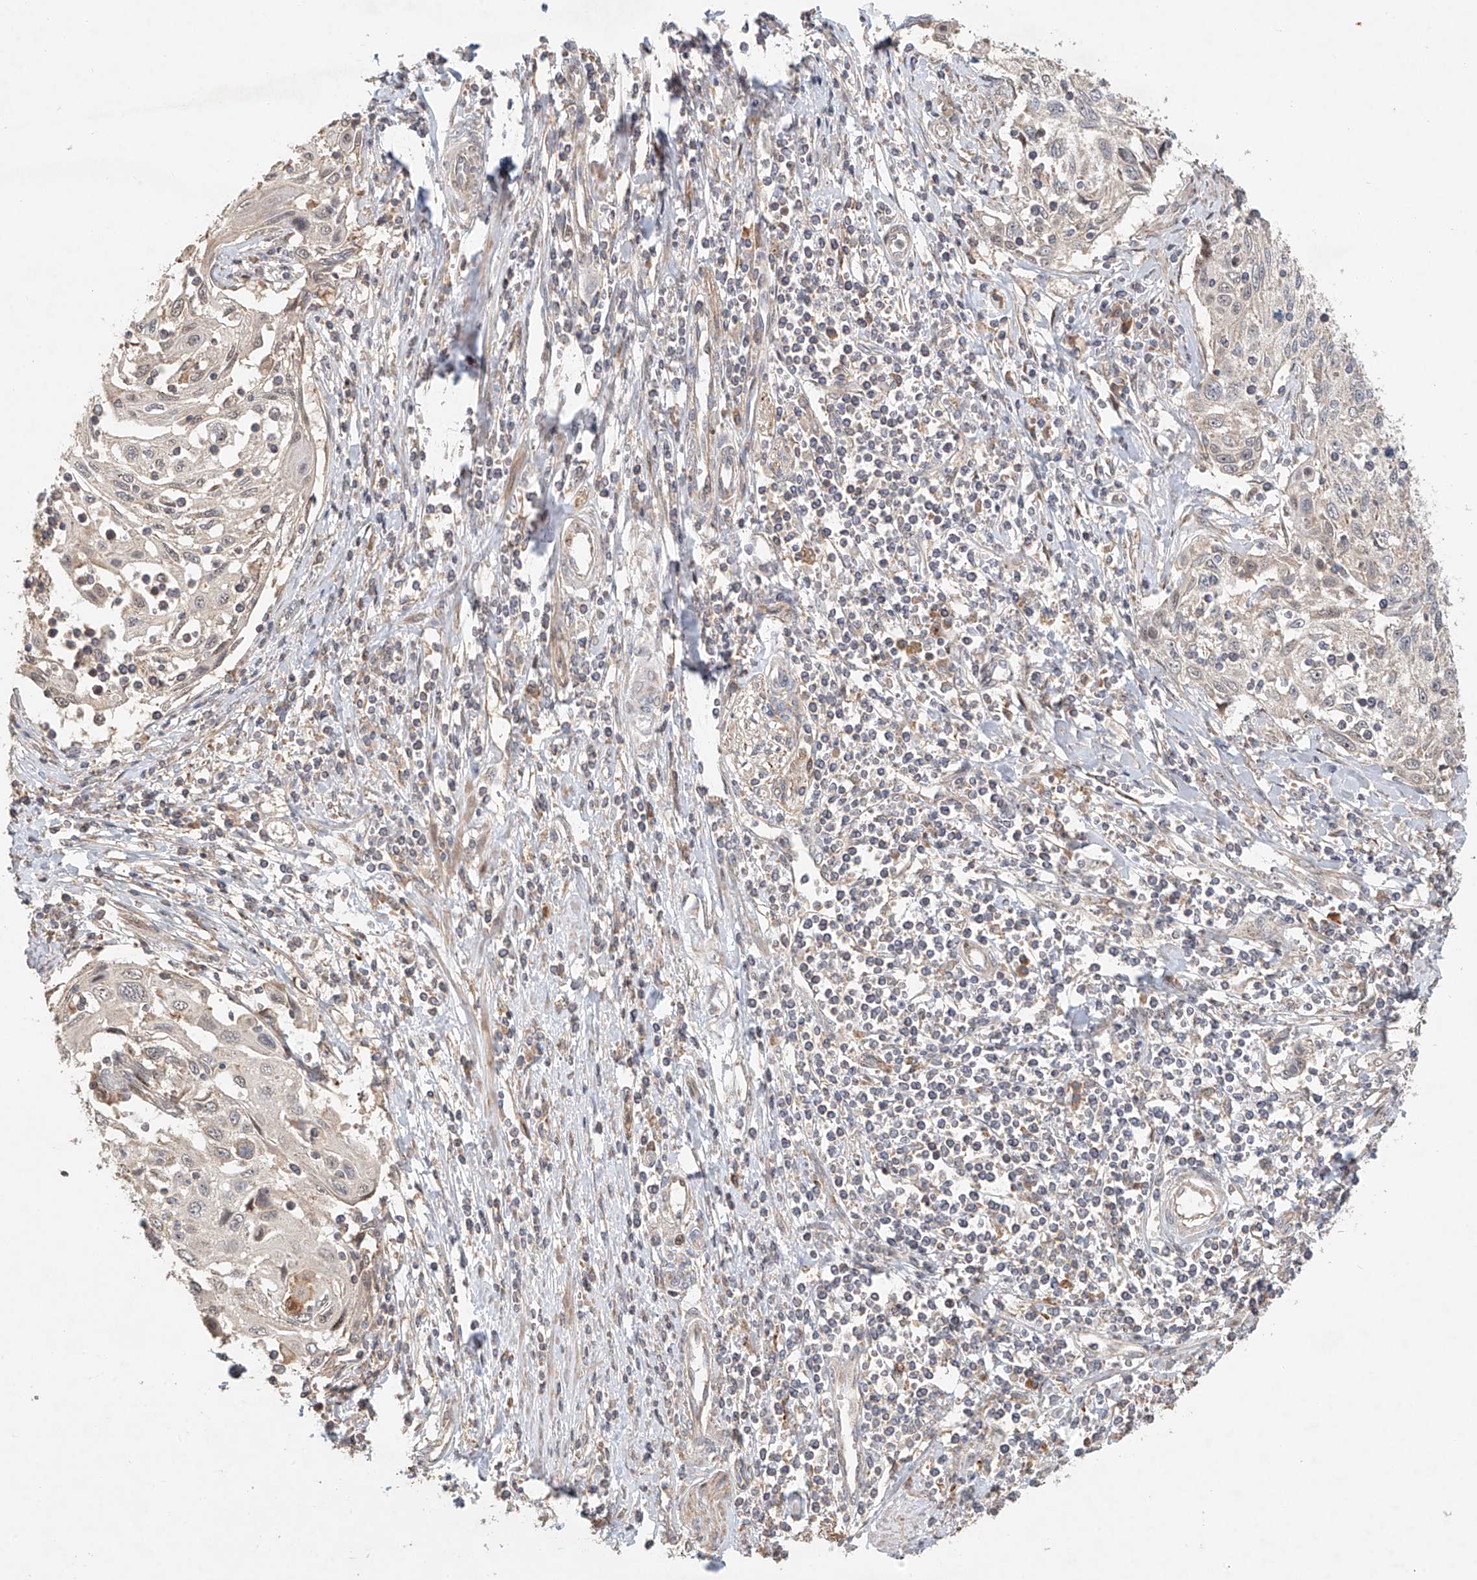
{"staining": {"intensity": "moderate", "quantity": "<25%", "location": "cytoplasmic/membranous"}, "tissue": "cervical cancer", "cell_type": "Tumor cells", "image_type": "cancer", "snomed": [{"axis": "morphology", "description": "Squamous cell carcinoma, NOS"}, {"axis": "topography", "description": "Cervix"}], "caption": "Brown immunohistochemical staining in human cervical cancer (squamous cell carcinoma) shows moderate cytoplasmic/membranous expression in about <25% of tumor cells.", "gene": "TMEM61", "patient": {"sex": "female", "age": 70}}